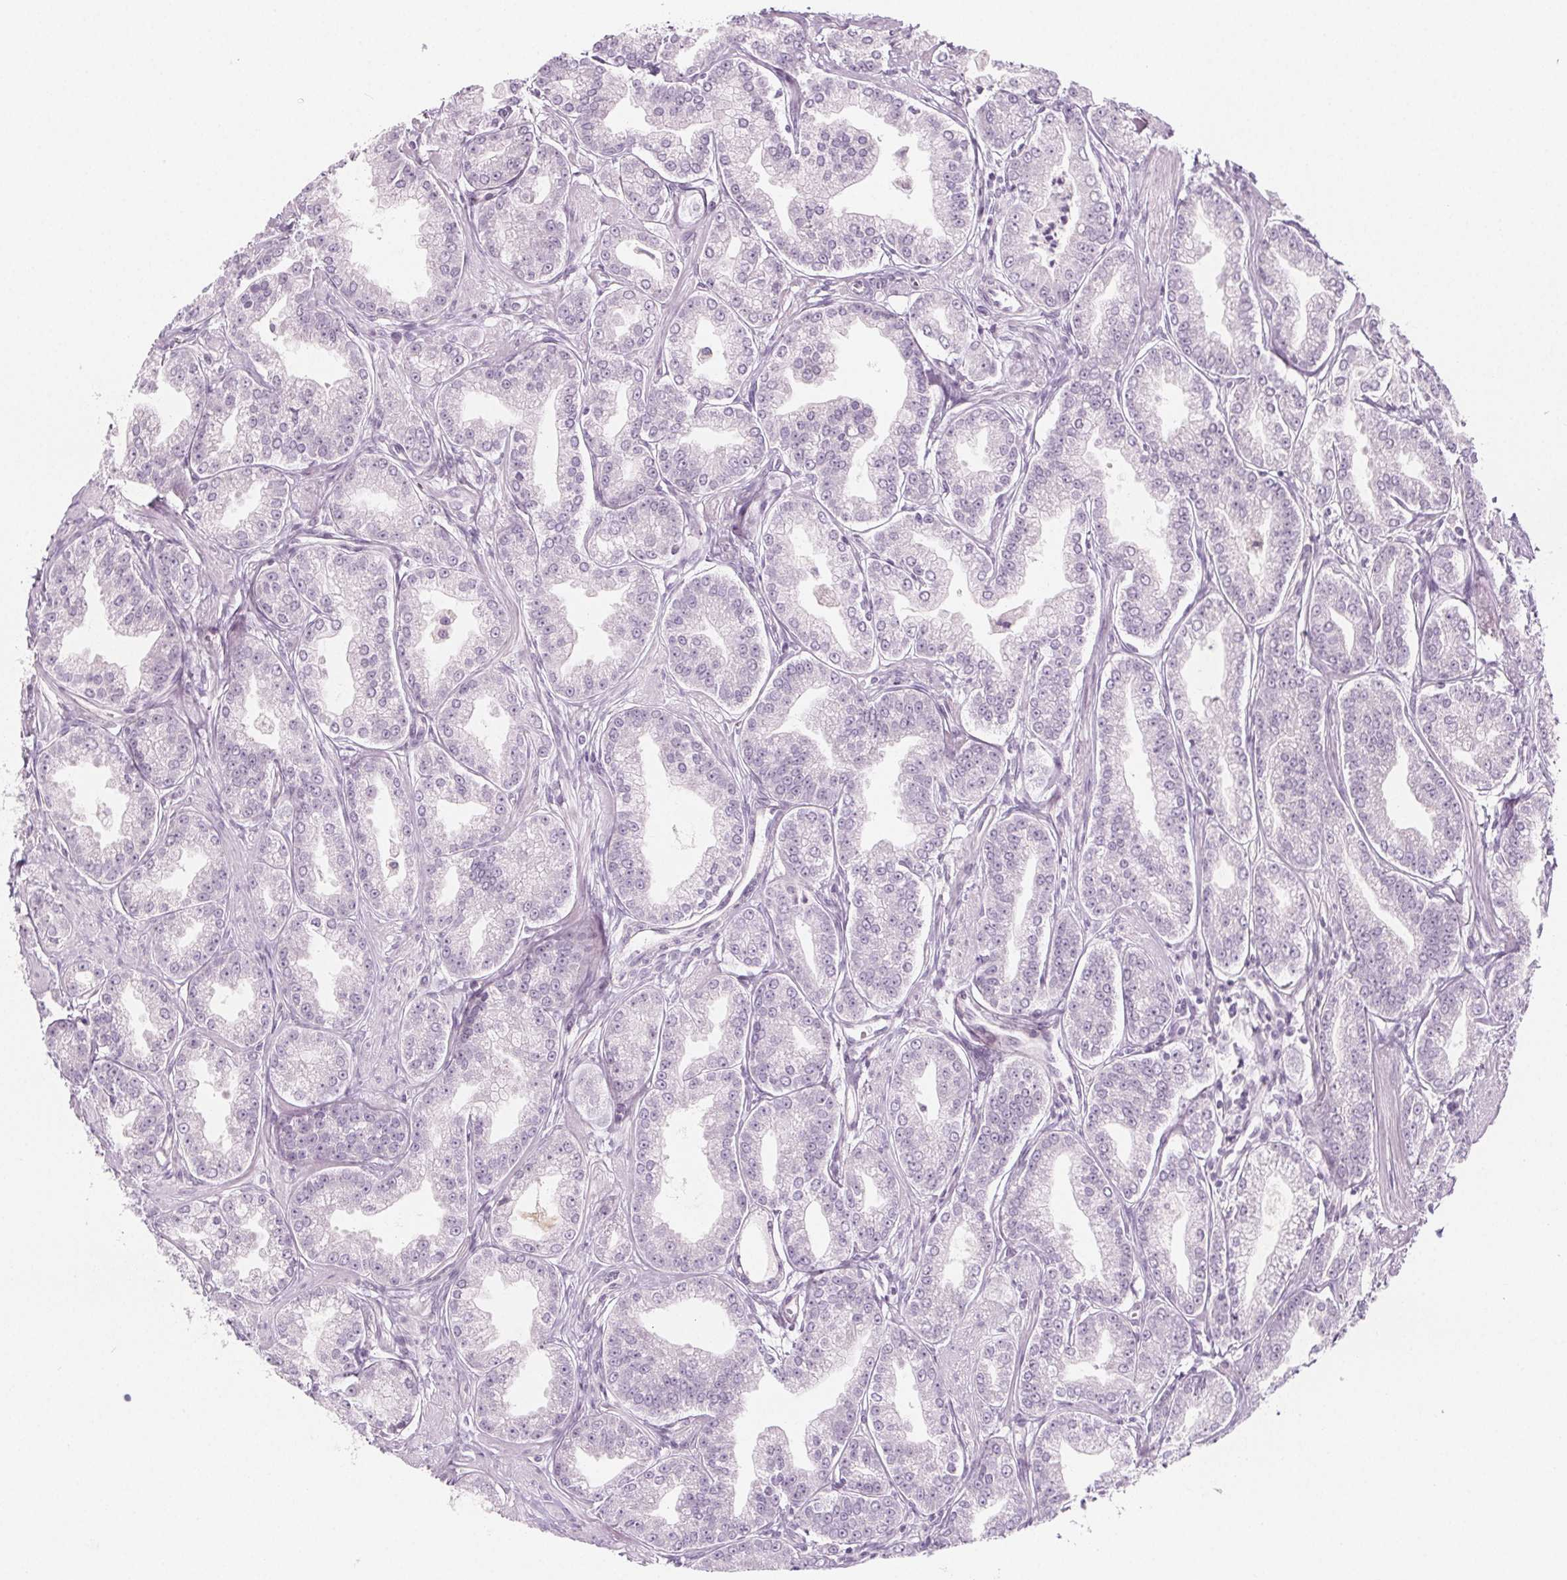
{"staining": {"intensity": "negative", "quantity": "none", "location": "none"}, "tissue": "prostate cancer", "cell_type": "Tumor cells", "image_type": "cancer", "snomed": [{"axis": "morphology", "description": "Adenocarcinoma, NOS"}, {"axis": "topography", "description": "Prostate"}], "caption": "This photomicrograph is of prostate adenocarcinoma stained with IHC to label a protein in brown with the nuclei are counter-stained blue. There is no staining in tumor cells.", "gene": "IL17C", "patient": {"sex": "male", "age": 71}}